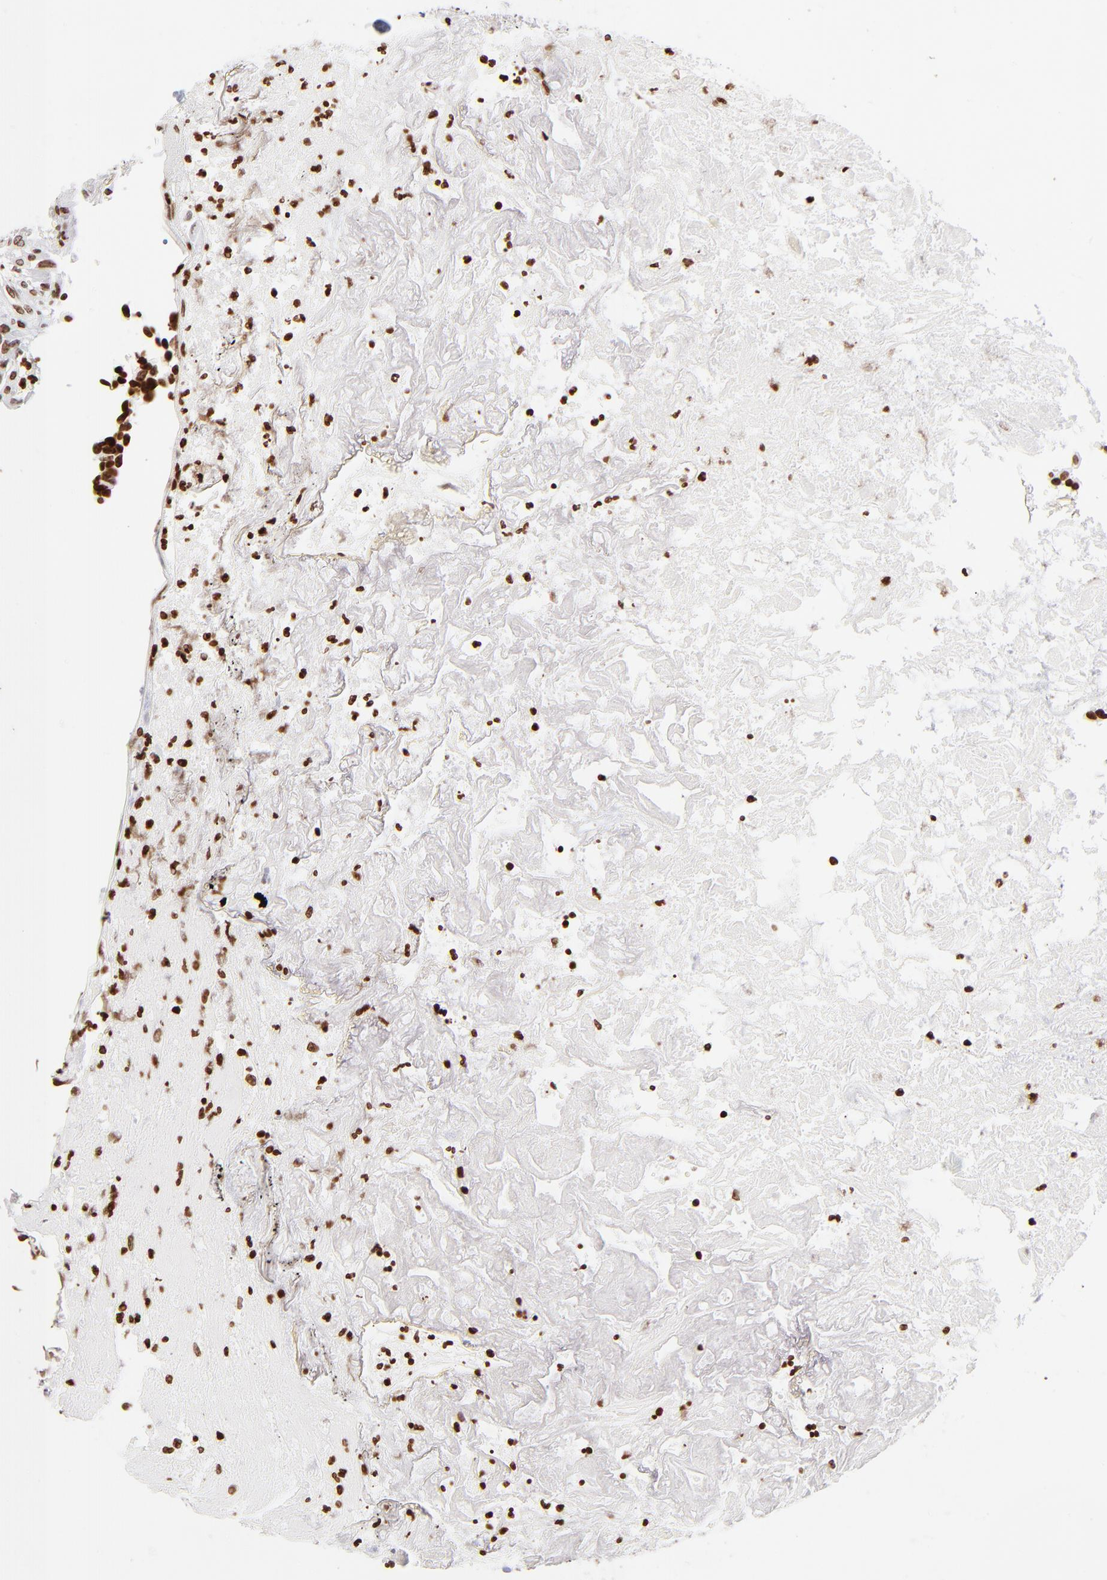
{"staining": {"intensity": "strong", "quantity": ">75%", "location": "nuclear"}, "tissue": "urothelial cancer", "cell_type": "Tumor cells", "image_type": "cancer", "snomed": [{"axis": "morphology", "description": "Urothelial carcinoma, High grade"}, {"axis": "topography", "description": "Urinary bladder"}], "caption": "Brown immunohistochemical staining in high-grade urothelial carcinoma demonstrates strong nuclear staining in approximately >75% of tumor cells.", "gene": "RTL4", "patient": {"sex": "female", "age": 81}}